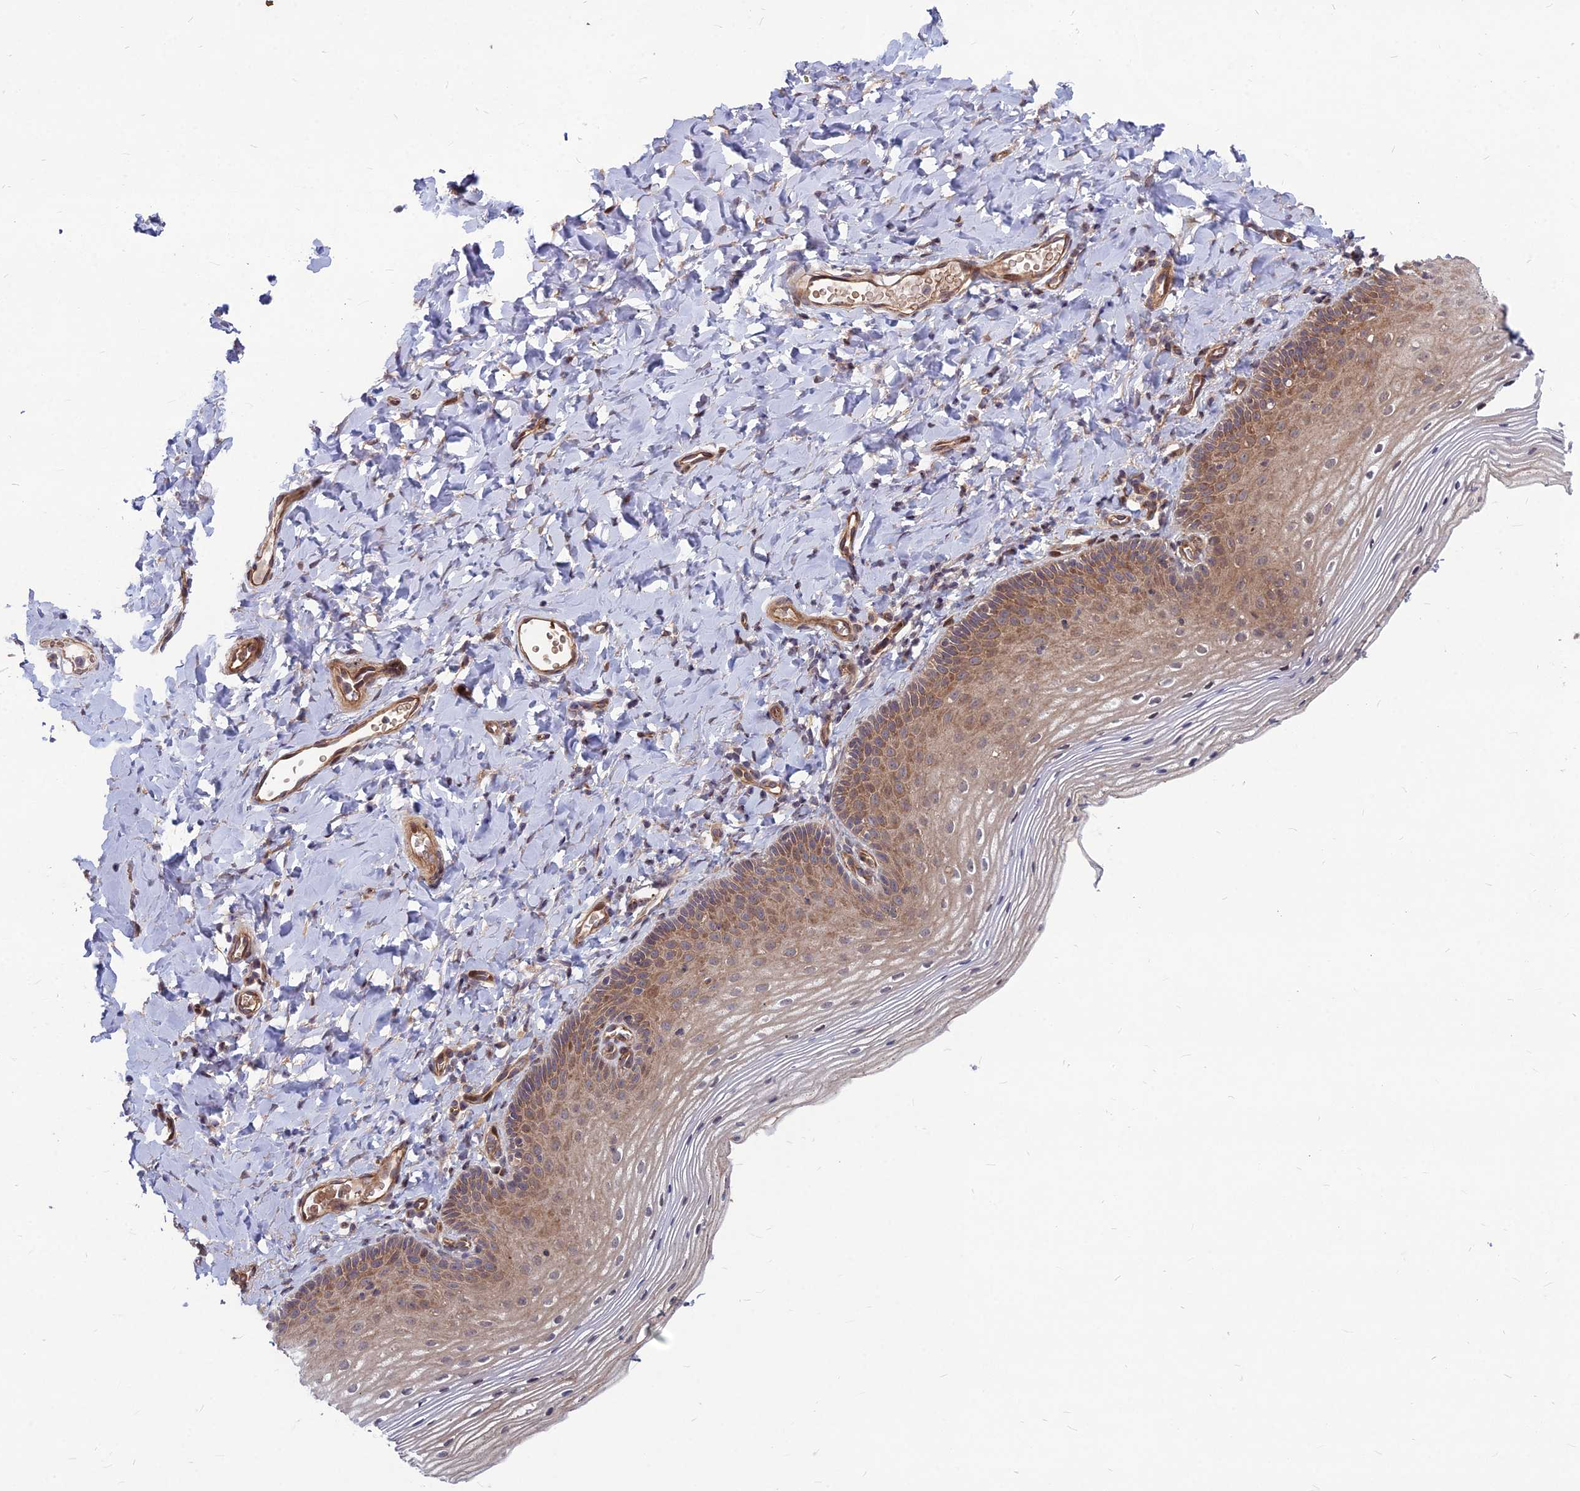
{"staining": {"intensity": "moderate", "quantity": "25%-75%", "location": "cytoplasmic/membranous"}, "tissue": "vagina", "cell_type": "Squamous epithelial cells", "image_type": "normal", "snomed": [{"axis": "morphology", "description": "Normal tissue, NOS"}, {"axis": "topography", "description": "Vagina"}], "caption": "Immunohistochemical staining of normal vagina demonstrates 25%-75% levels of moderate cytoplasmic/membranous protein staining in approximately 25%-75% of squamous epithelial cells. (IHC, brightfield microscopy, high magnification).", "gene": "MFSD8", "patient": {"sex": "female", "age": 60}}